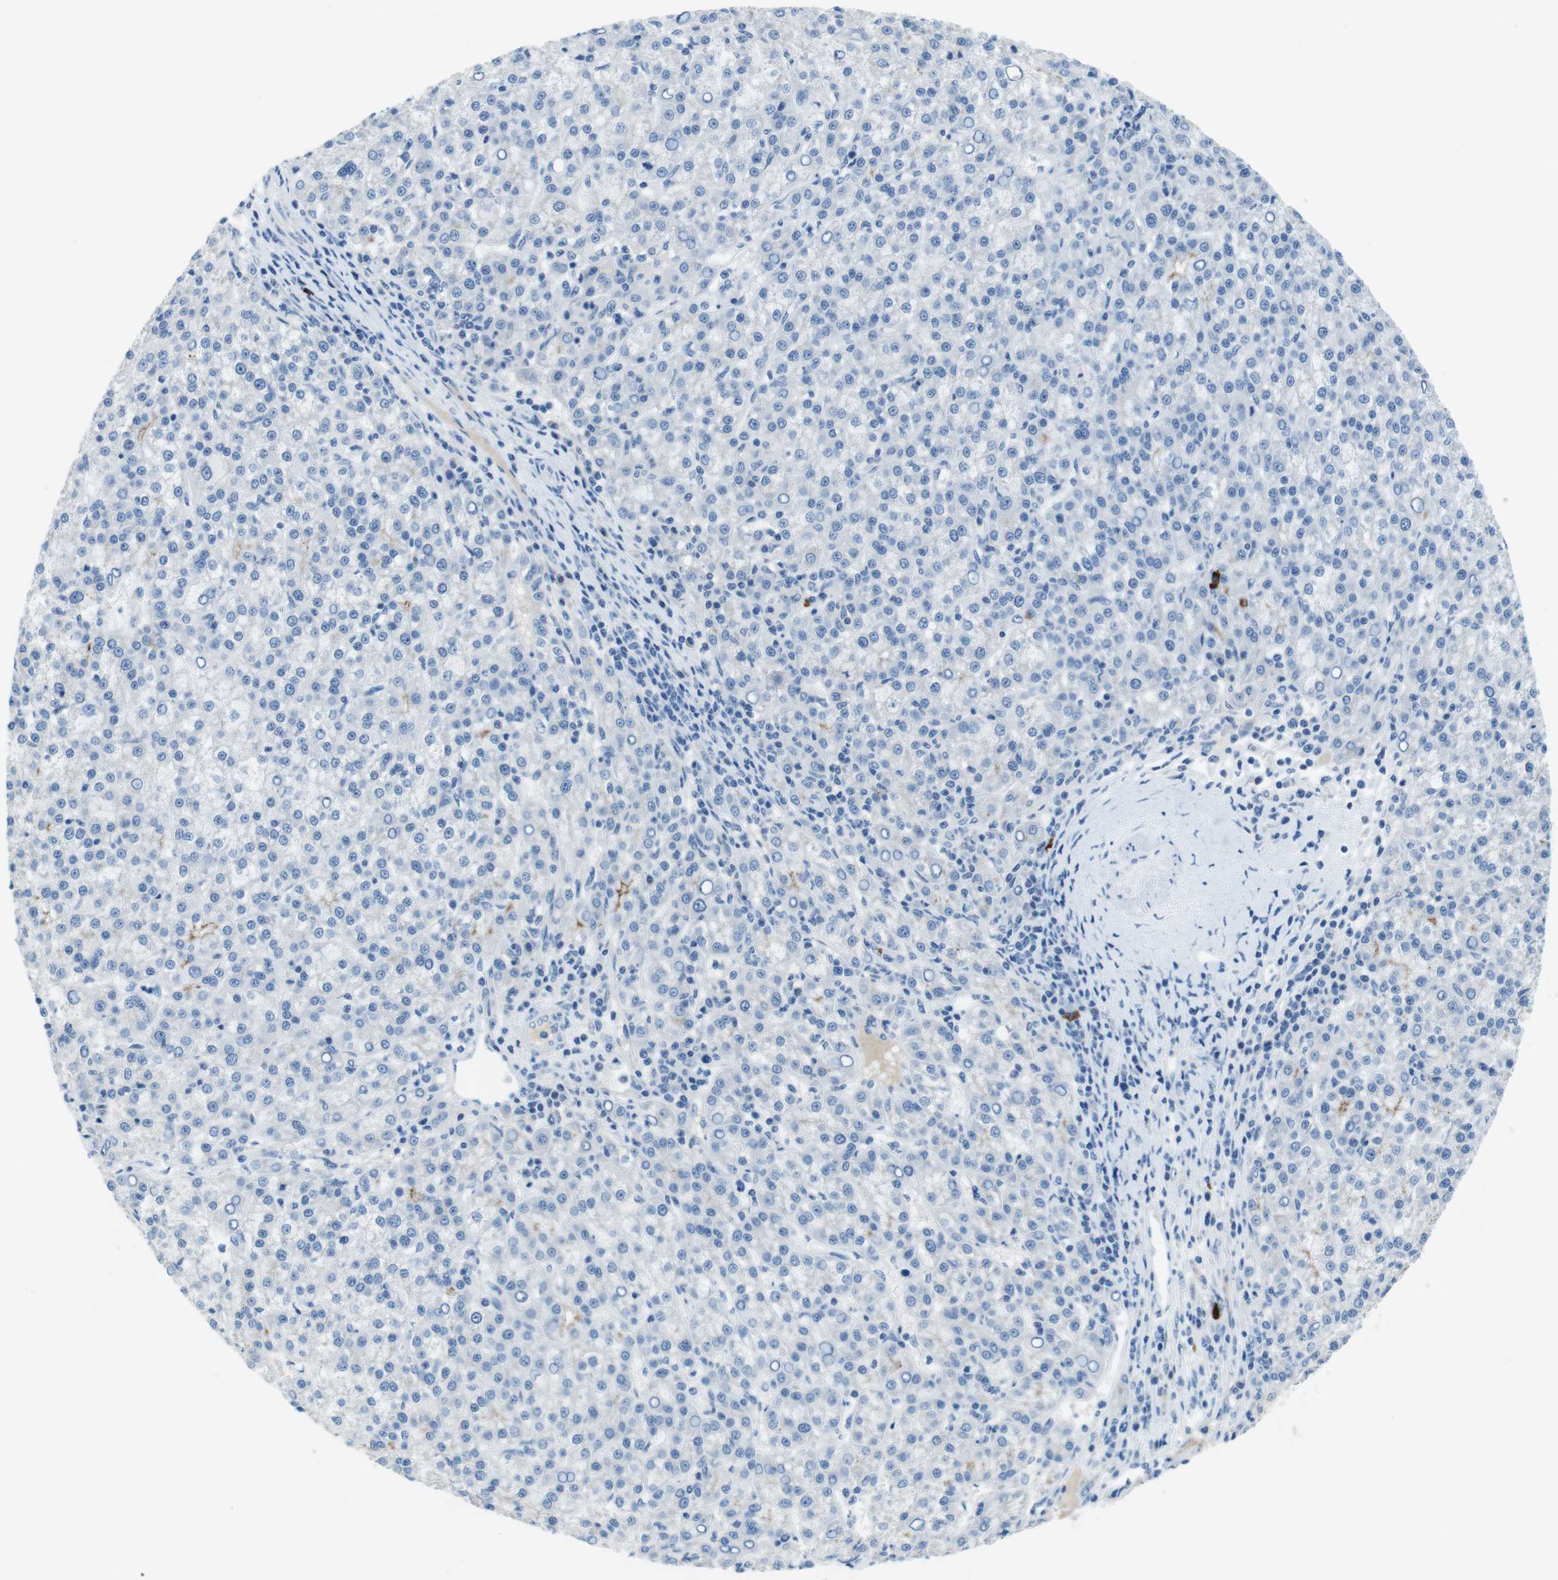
{"staining": {"intensity": "negative", "quantity": "none", "location": "none"}, "tissue": "liver cancer", "cell_type": "Tumor cells", "image_type": "cancer", "snomed": [{"axis": "morphology", "description": "Carcinoma, Hepatocellular, NOS"}, {"axis": "topography", "description": "Liver"}], "caption": "High magnification brightfield microscopy of liver cancer stained with DAB (brown) and counterstained with hematoxylin (blue): tumor cells show no significant positivity. (IHC, brightfield microscopy, high magnification).", "gene": "SLC35A3", "patient": {"sex": "female", "age": 58}}